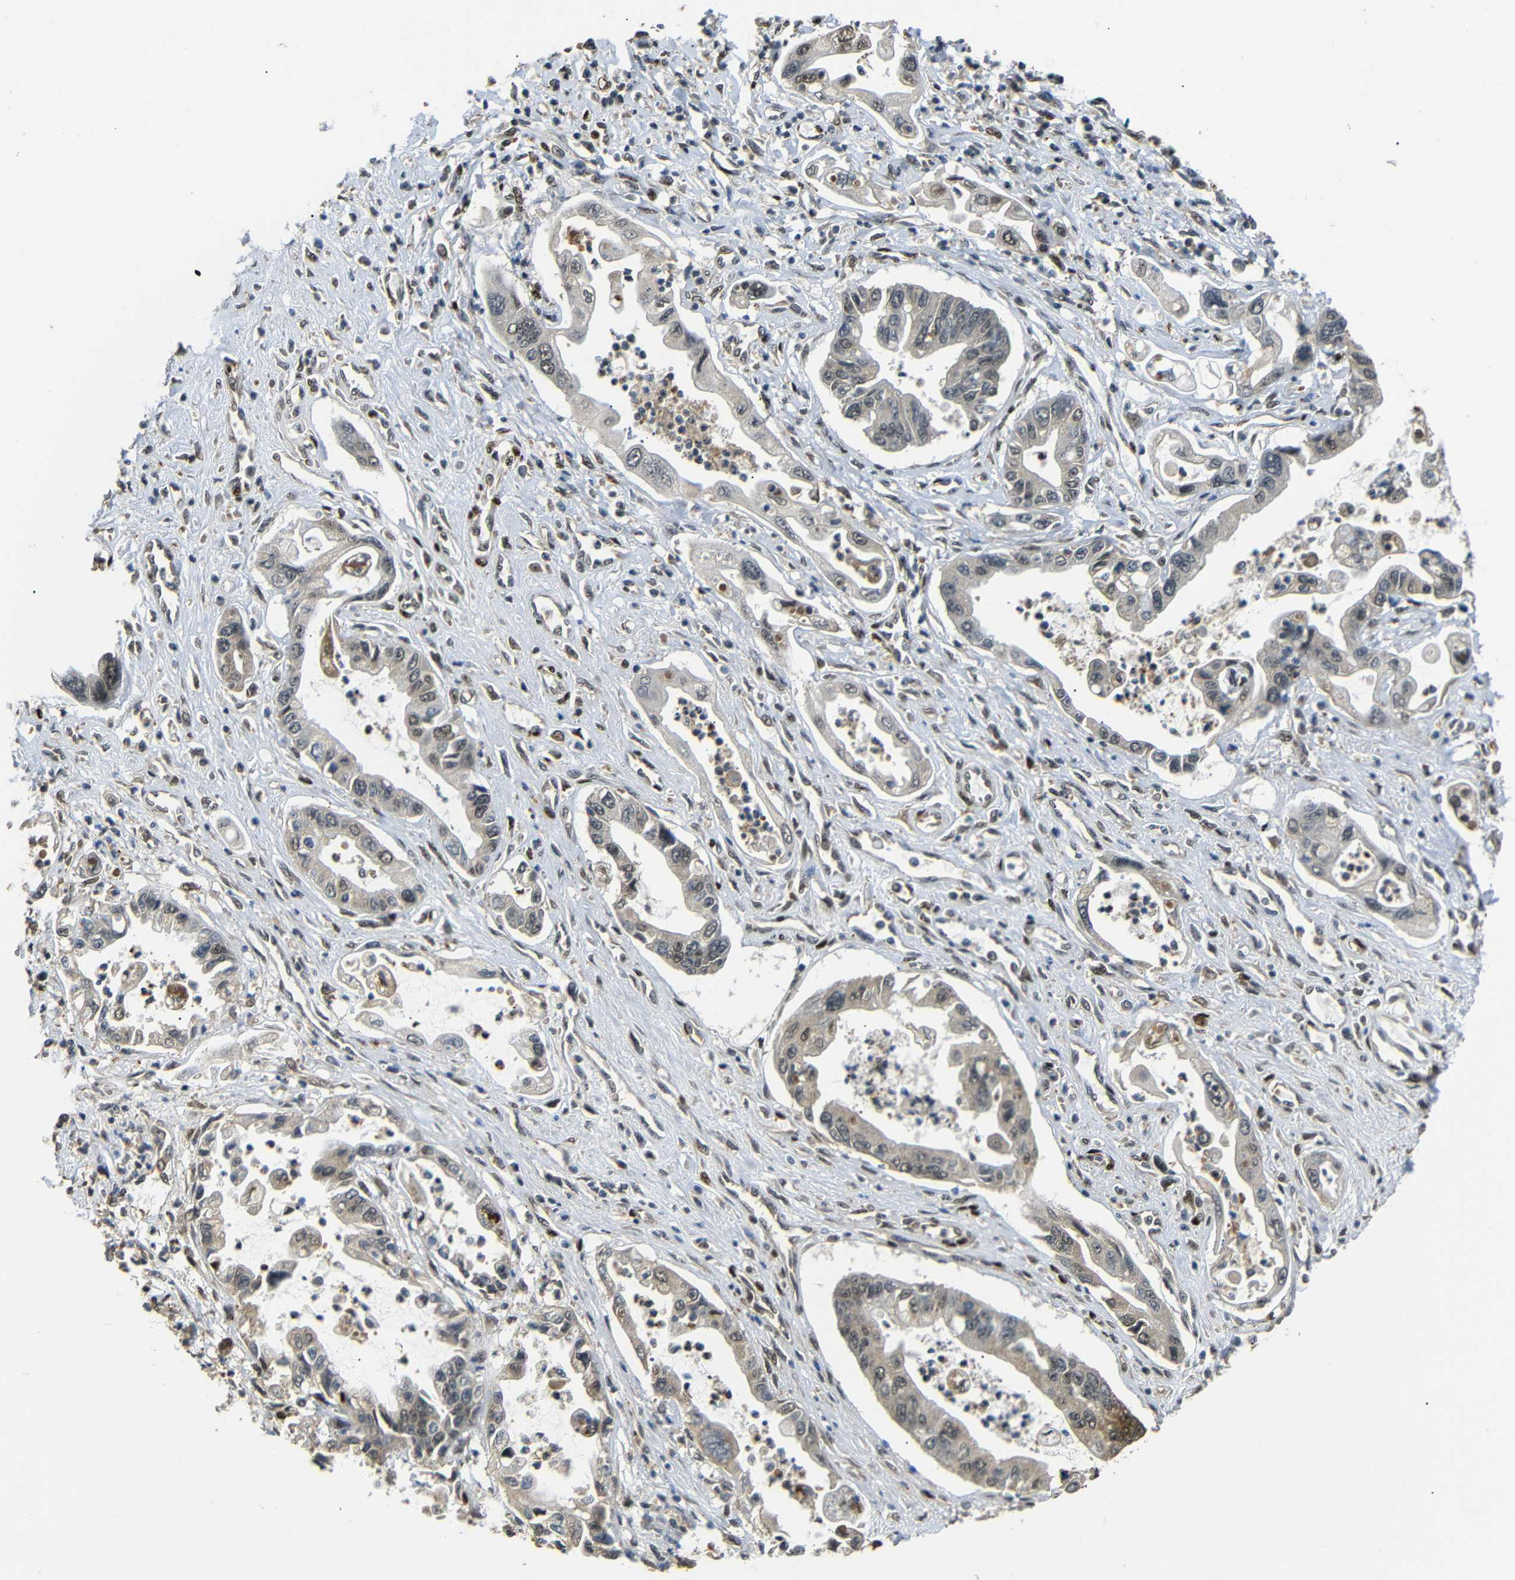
{"staining": {"intensity": "weak", "quantity": ">75%", "location": "cytoplasmic/membranous,nuclear"}, "tissue": "pancreatic cancer", "cell_type": "Tumor cells", "image_type": "cancer", "snomed": [{"axis": "morphology", "description": "Adenocarcinoma, NOS"}, {"axis": "topography", "description": "Pancreas"}], "caption": "Weak cytoplasmic/membranous and nuclear expression for a protein is identified in approximately >75% of tumor cells of adenocarcinoma (pancreatic) using immunohistochemistry (IHC).", "gene": "TBX2", "patient": {"sex": "male", "age": 56}}